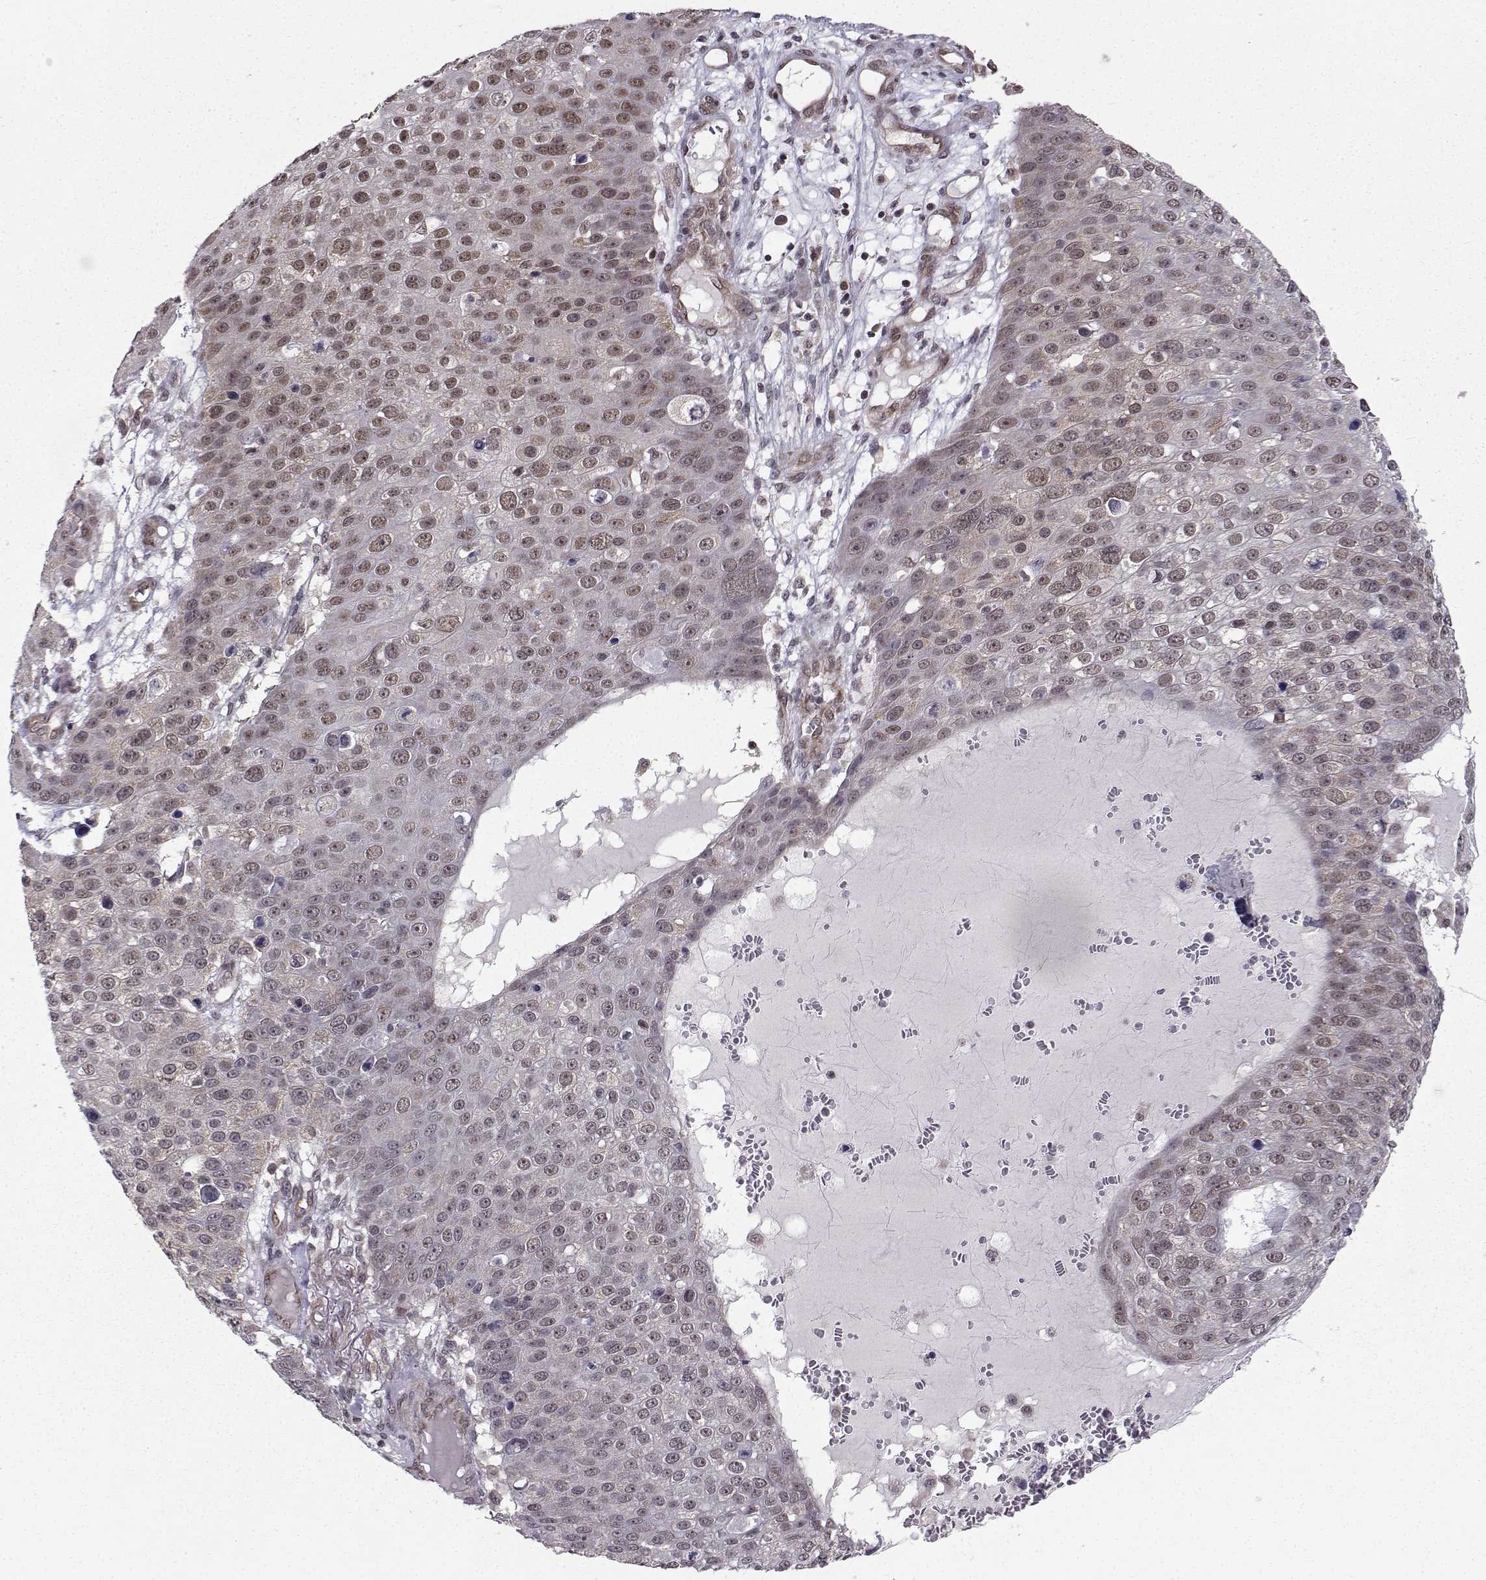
{"staining": {"intensity": "weak", "quantity": "25%-75%", "location": "nuclear"}, "tissue": "skin cancer", "cell_type": "Tumor cells", "image_type": "cancer", "snomed": [{"axis": "morphology", "description": "Squamous cell carcinoma, NOS"}, {"axis": "topography", "description": "Skin"}], "caption": "Immunohistochemical staining of skin squamous cell carcinoma reveals low levels of weak nuclear protein expression in approximately 25%-75% of tumor cells.", "gene": "PKN2", "patient": {"sex": "male", "age": 71}}